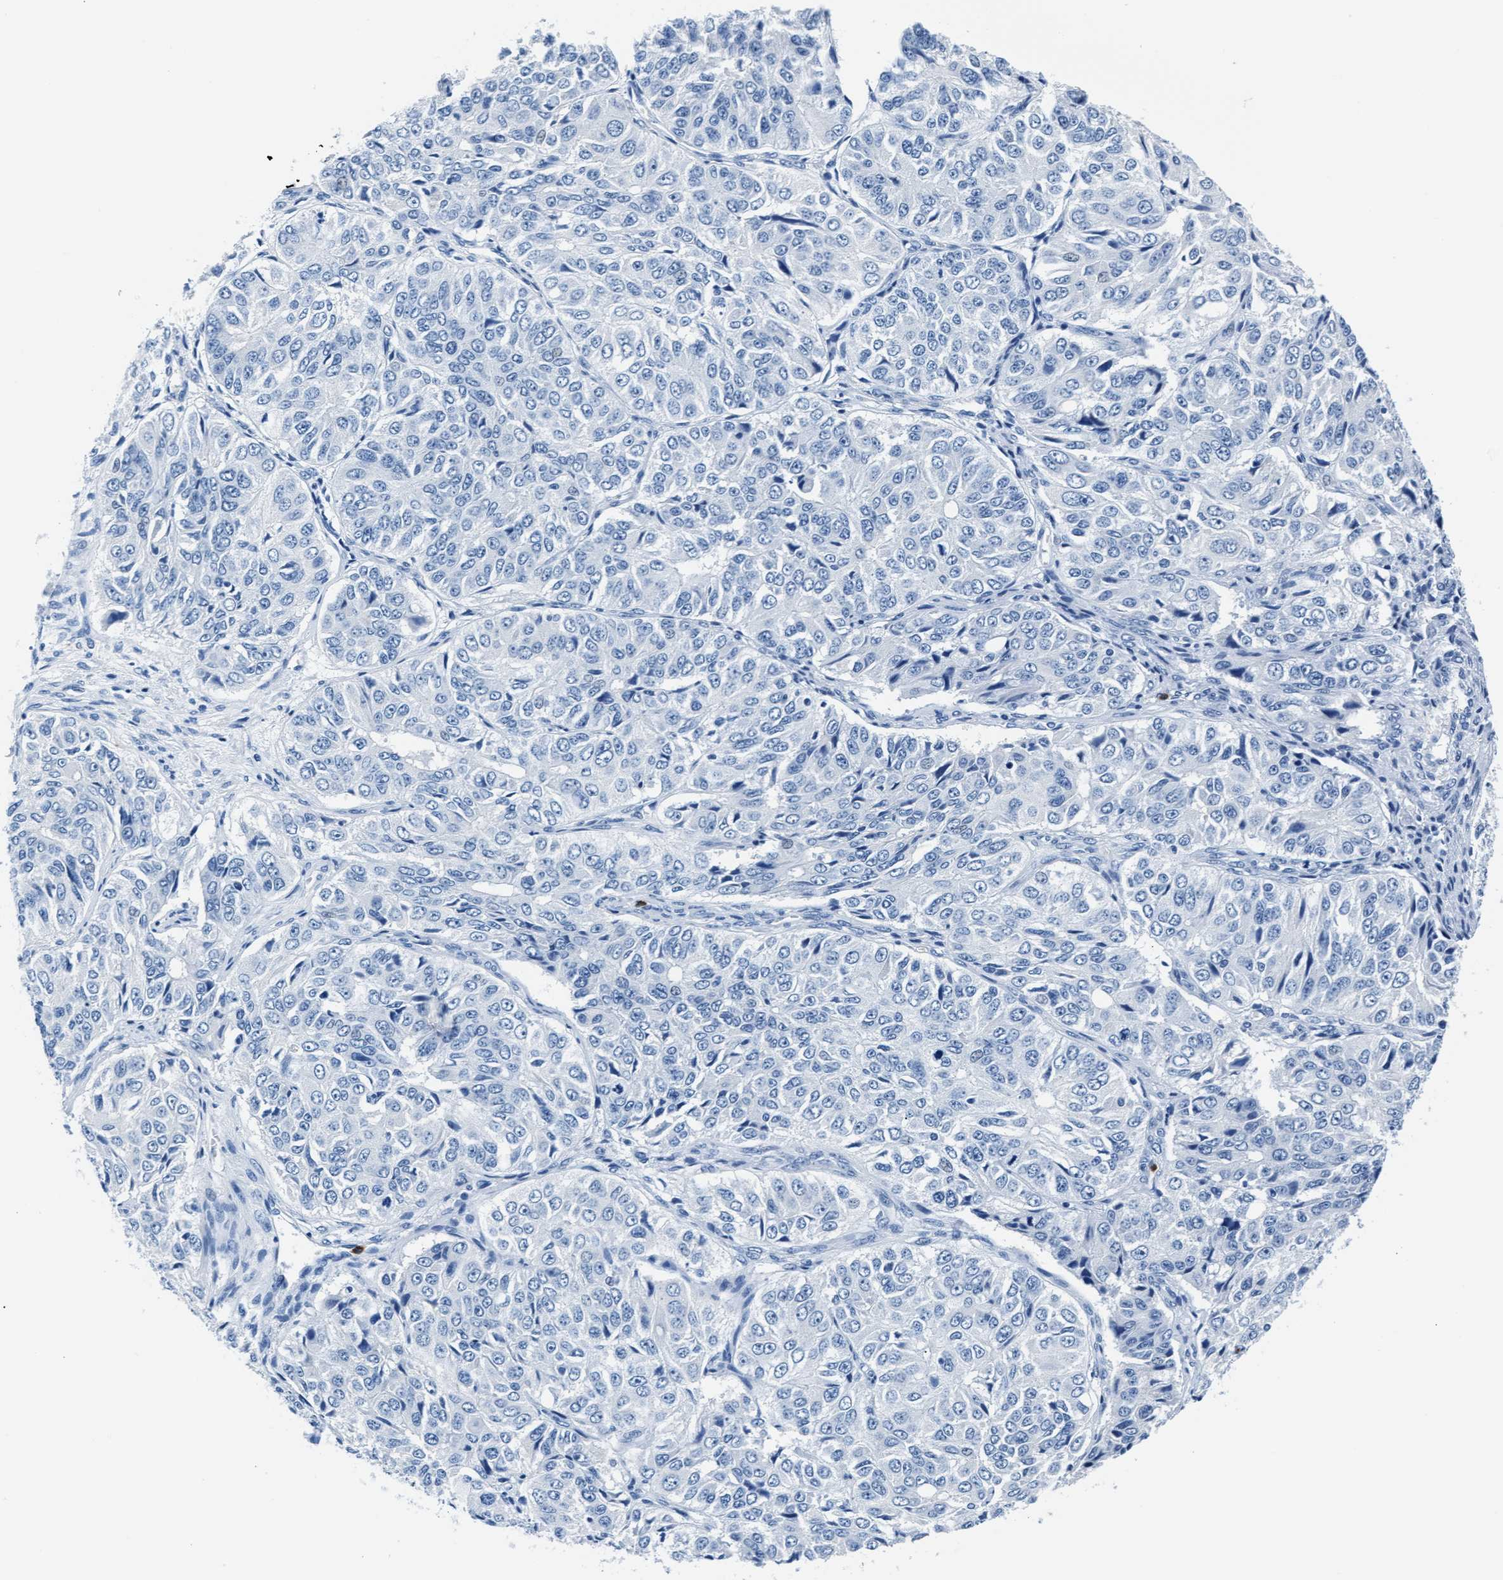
{"staining": {"intensity": "negative", "quantity": "none", "location": "none"}, "tissue": "ovarian cancer", "cell_type": "Tumor cells", "image_type": "cancer", "snomed": [{"axis": "morphology", "description": "Carcinoma, endometroid"}, {"axis": "topography", "description": "Ovary"}], "caption": "Tumor cells show no significant protein expression in endometroid carcinoma (ovarian).", "gene": "MMP8", "patient": {"sex": "female", "age": 51}}